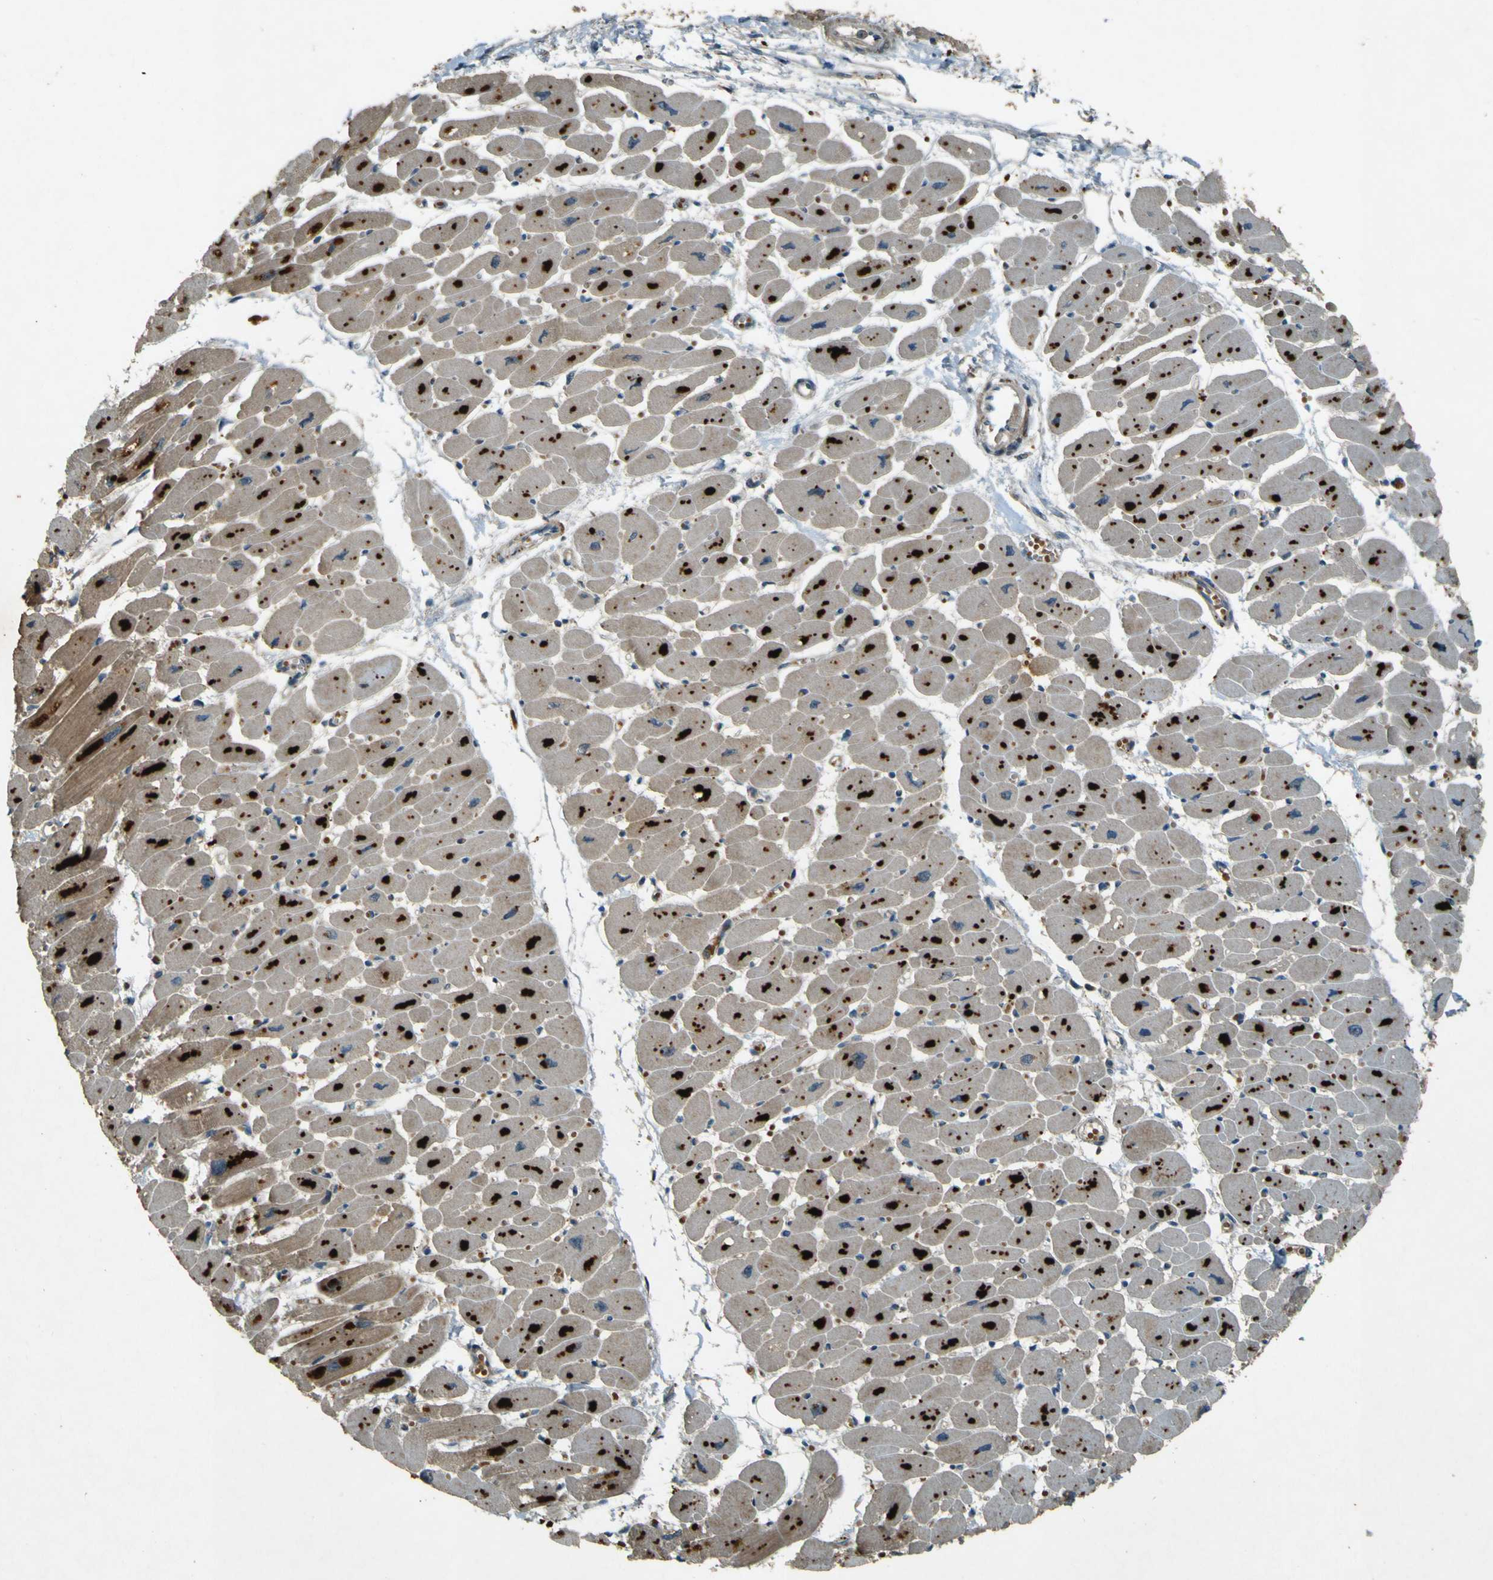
{"staining": {"intensity": "weak", "quantity": "<25%", "location": "cytoplasmic/membranous"}, "tissue": "heart muscle", "cell_type": "Cardiomyocytes", "image_type": "normal", "snomed": [{"axis": "morphology", "description": "Normal tissue, NOS"}, {"axis": "topography", "description": "Heart"}], "caption": "DAB (3,3'-diaminobenzidine) immunohistochemical staining of benign heart muscle reveals no significant expression in cardiomyocytes. The staining is performed using DAB (3,3'-diaminobenzidine) brown chromogen with nuclei counter-stained in using hematoxylin.", "gene": "MPDZ", "patient": {"sex": "female", "age": 54}}